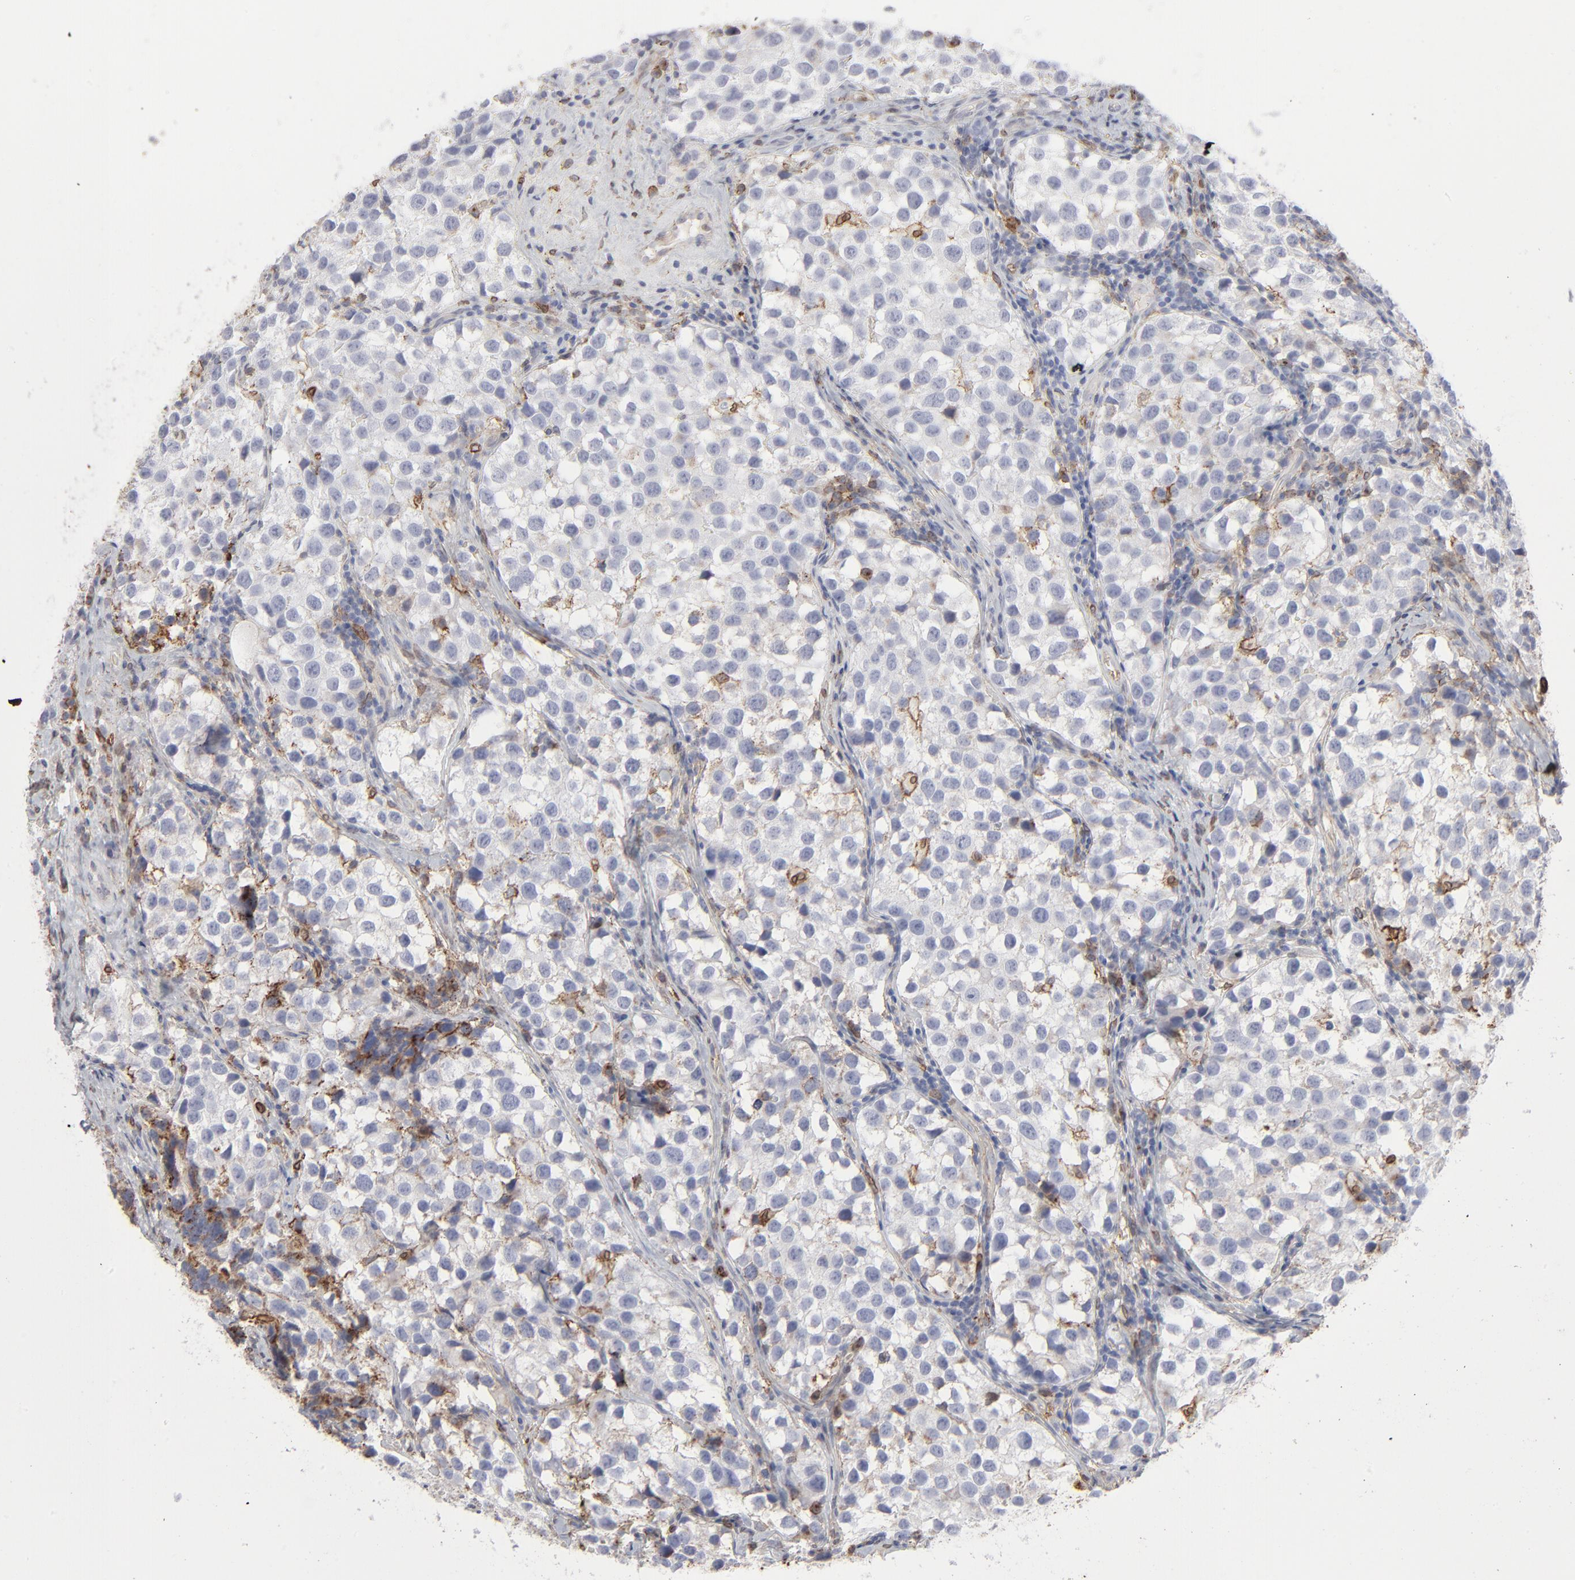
{"staining": {"intensity": "moderate", "quantity": "<25%", "location": "cytoplasmic/membranous"}, "tissue": "testis cancer", "cell_type": "Tumor cells", "image_type": "cancer", "snomed": [{"axis": "morphology", "description": "Seminoma, NOS"}, {"axis": "topography", "description": "Testis"}], "caption": "Immunohistochemical staining of human testis cancer shows moderate cytoplasmic/membranous protein expression in approximately <25% of tumor cells.", "gene": "ANXA5", "patient": {"sex": "male", "age": 39}}